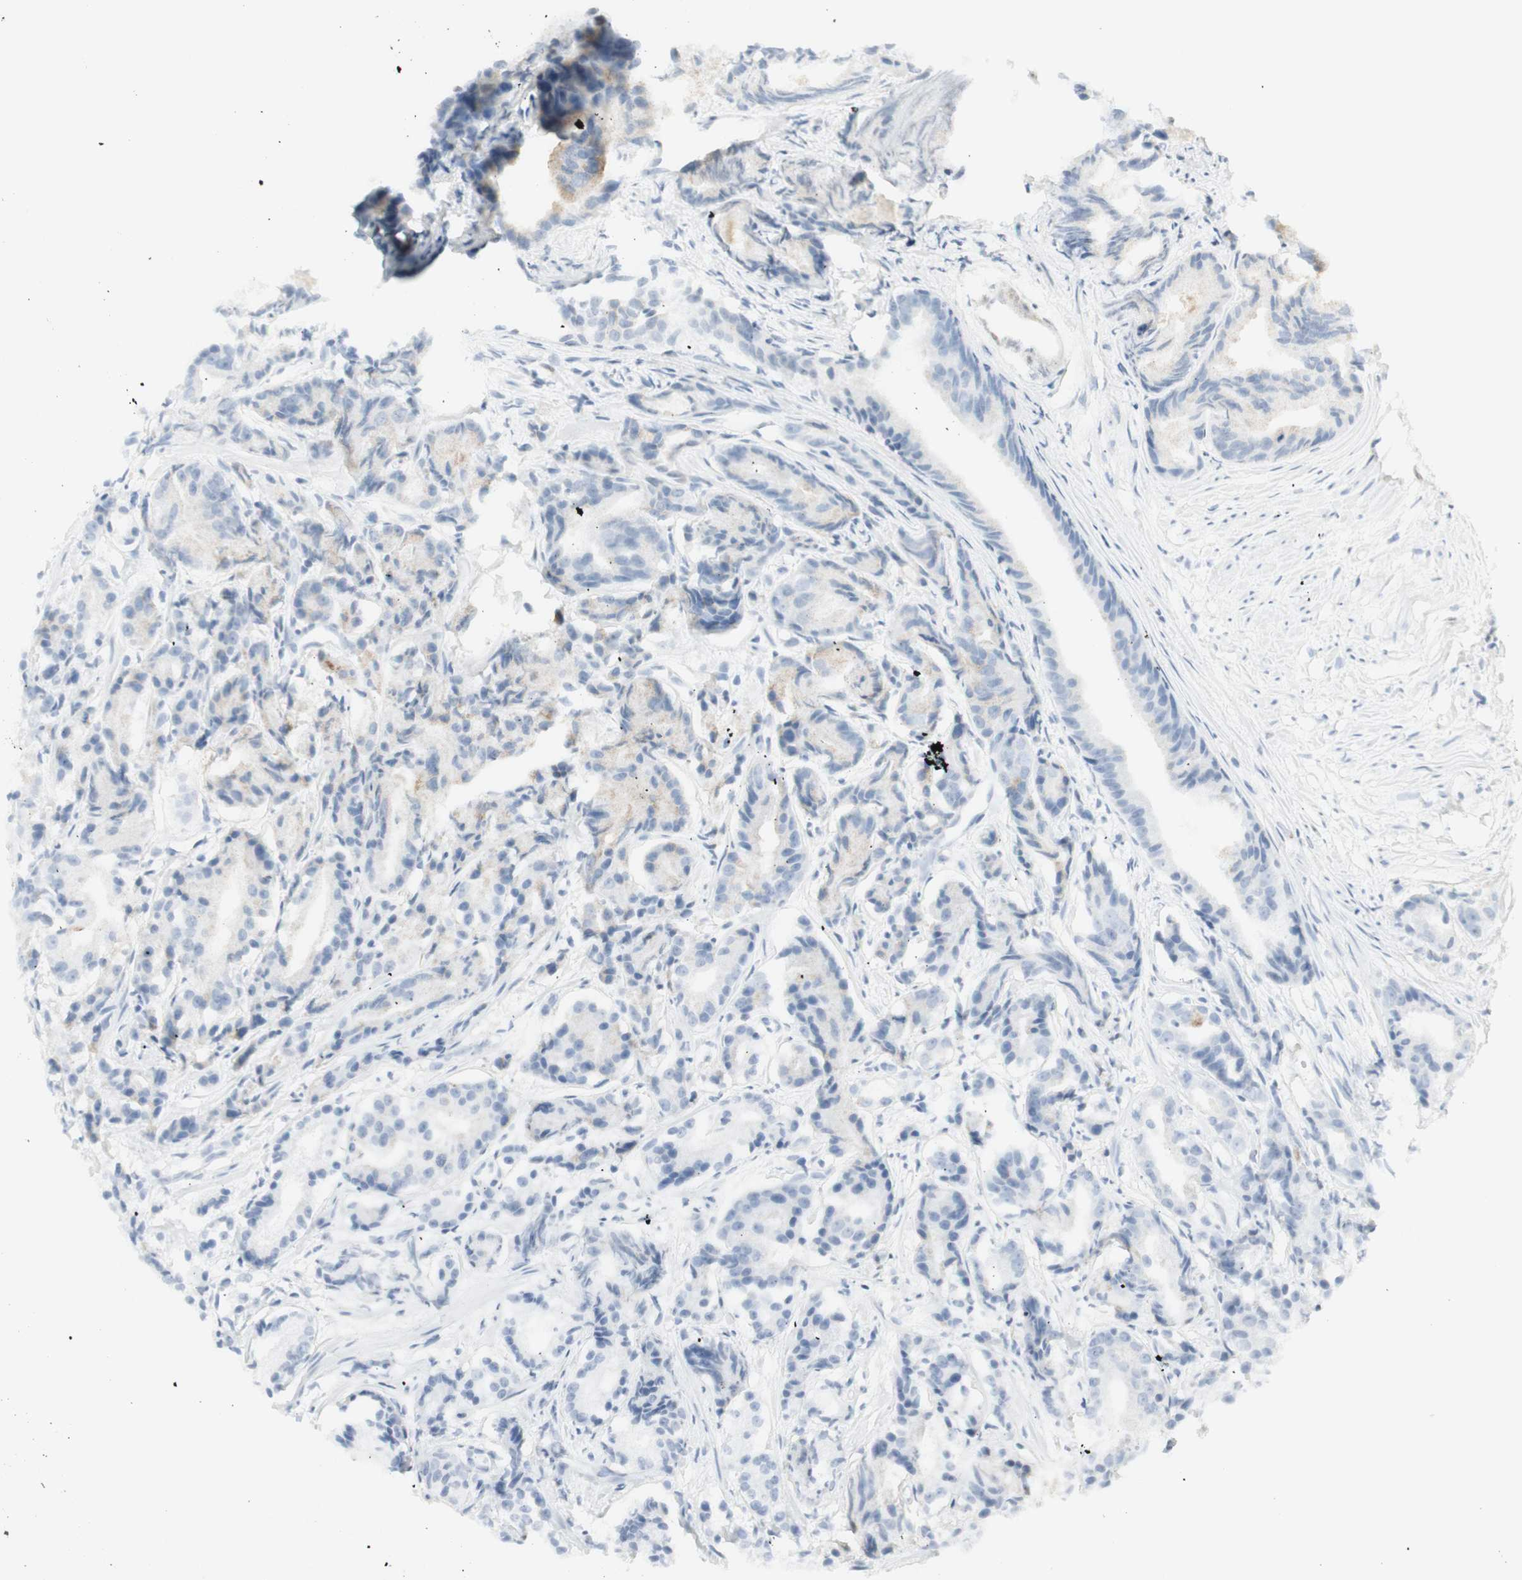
{"staining": {"intensity": "negative", "quantity": "none", "location": "none"}, "tissue": "prostate cancer", "cell_type": "Tumor cells", "image_type": "cancer", "snomed": [{"axis": "morphology", "description": "Adenocarcinoma, Low grade"}, {"axis": "topography", "description": "Prostate"}], "caption": "Immunohistochemical staining of prostate low-grade adenocarcinoma displays no significant staining in tumor cells.", "gene": "MDK", "patient": {"sex": "male", "age": 72}}